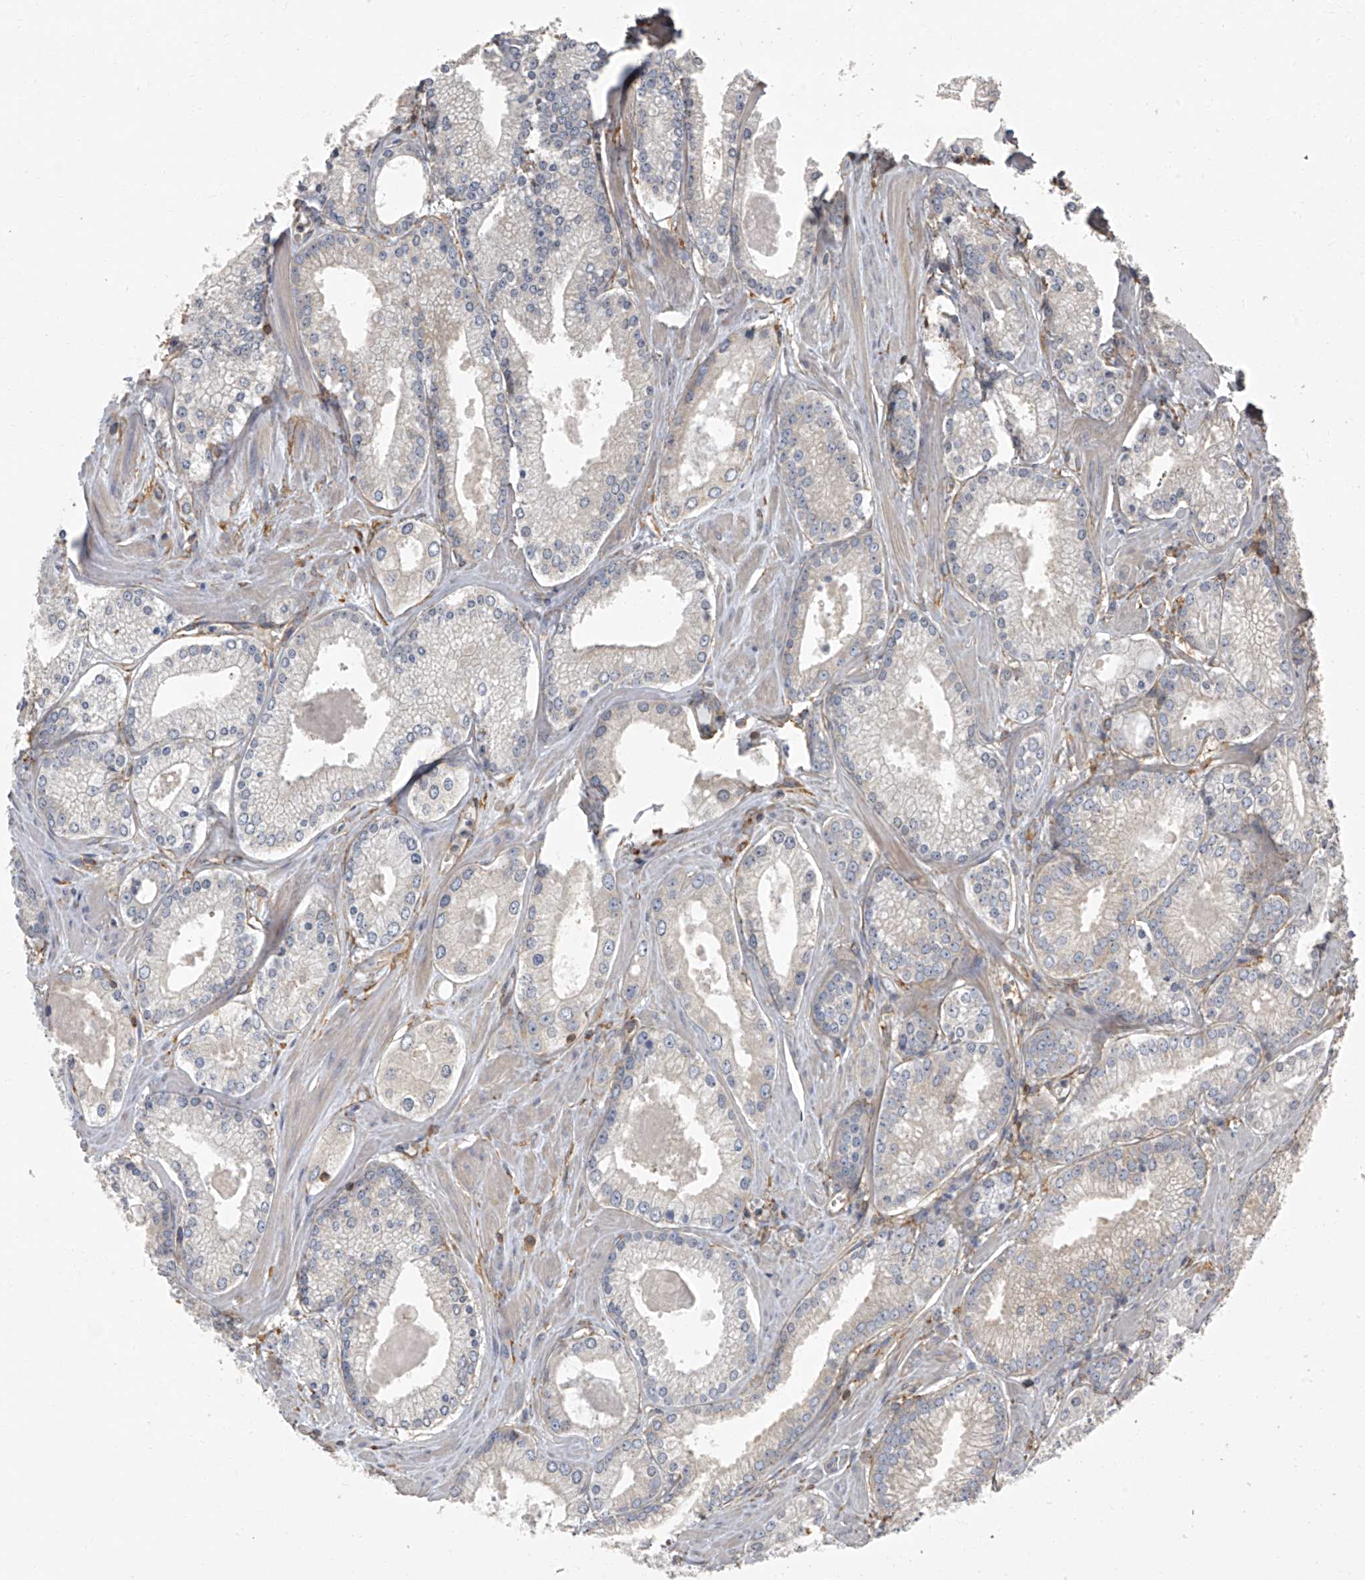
{"staining": {"intensity": "negative", "quantity": "none", "location": "none"}, "tissue": "prostate cancer", "cell_type": "Tumor cells", "image_type": "cancer", "snomed": [{"axis": "morphology", "description": "Adenocarcinoma, Low grade"}, {"axis": "topography", "description": "Prostate"}], "caption": "This is an immunohistochemistry (IHC) micrograph of prostate adenocarcinoma (low-grade). There is no expression in tumor cells.", "gene": "SEPTIN7", "patient": {"sex": "male", "age": 54}}